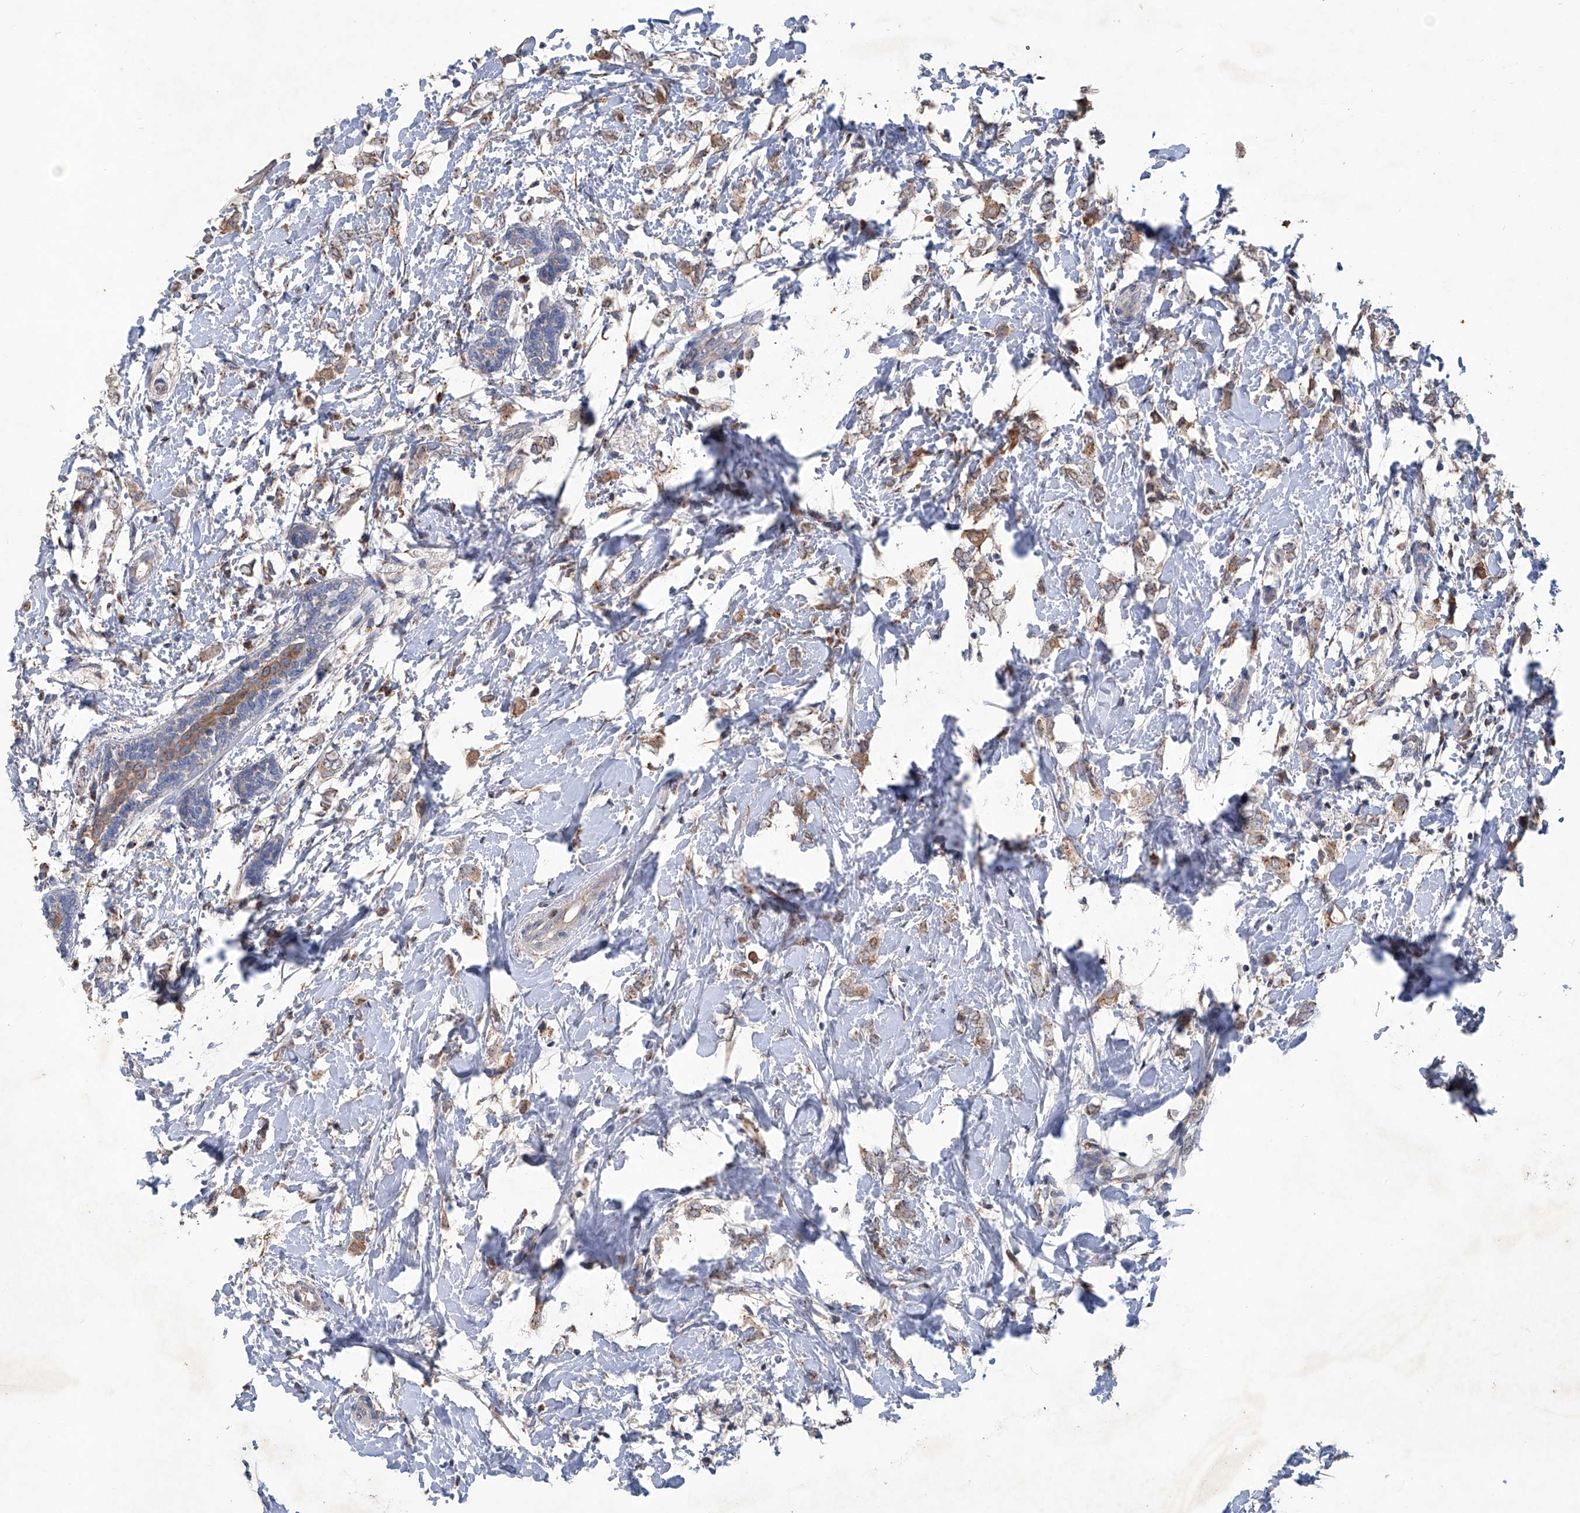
{"staining": {"intensity": "weak", "quantity": ">75%", "location": "cytoplasmic/membranous"}, "tissue": "breast cancer", "cell_type": "Tumor cells", "image_type": "cancer", "snomed": [{"axis": "morphology", "description": "Normal tissue, NOS"}, {"axis": "morphology", "description": "Lobular carcinoma"}, {"axis": "topography", "description": "Breast"}], "caption": "Protein staining of breast cancer (lobular carcinoma) tissue shows weak cytoplasmic/membranous staining in about >75% of tumor cells. The staining was performed using DAB (3,3'-diaminobenzidine) to visualize the protein expression in brown, while the nuclei were stained in blue with hematoxylin (Magnification: 20x).", "gene": "PCSK5", "patient": {"sex": "female", "age": 47}}